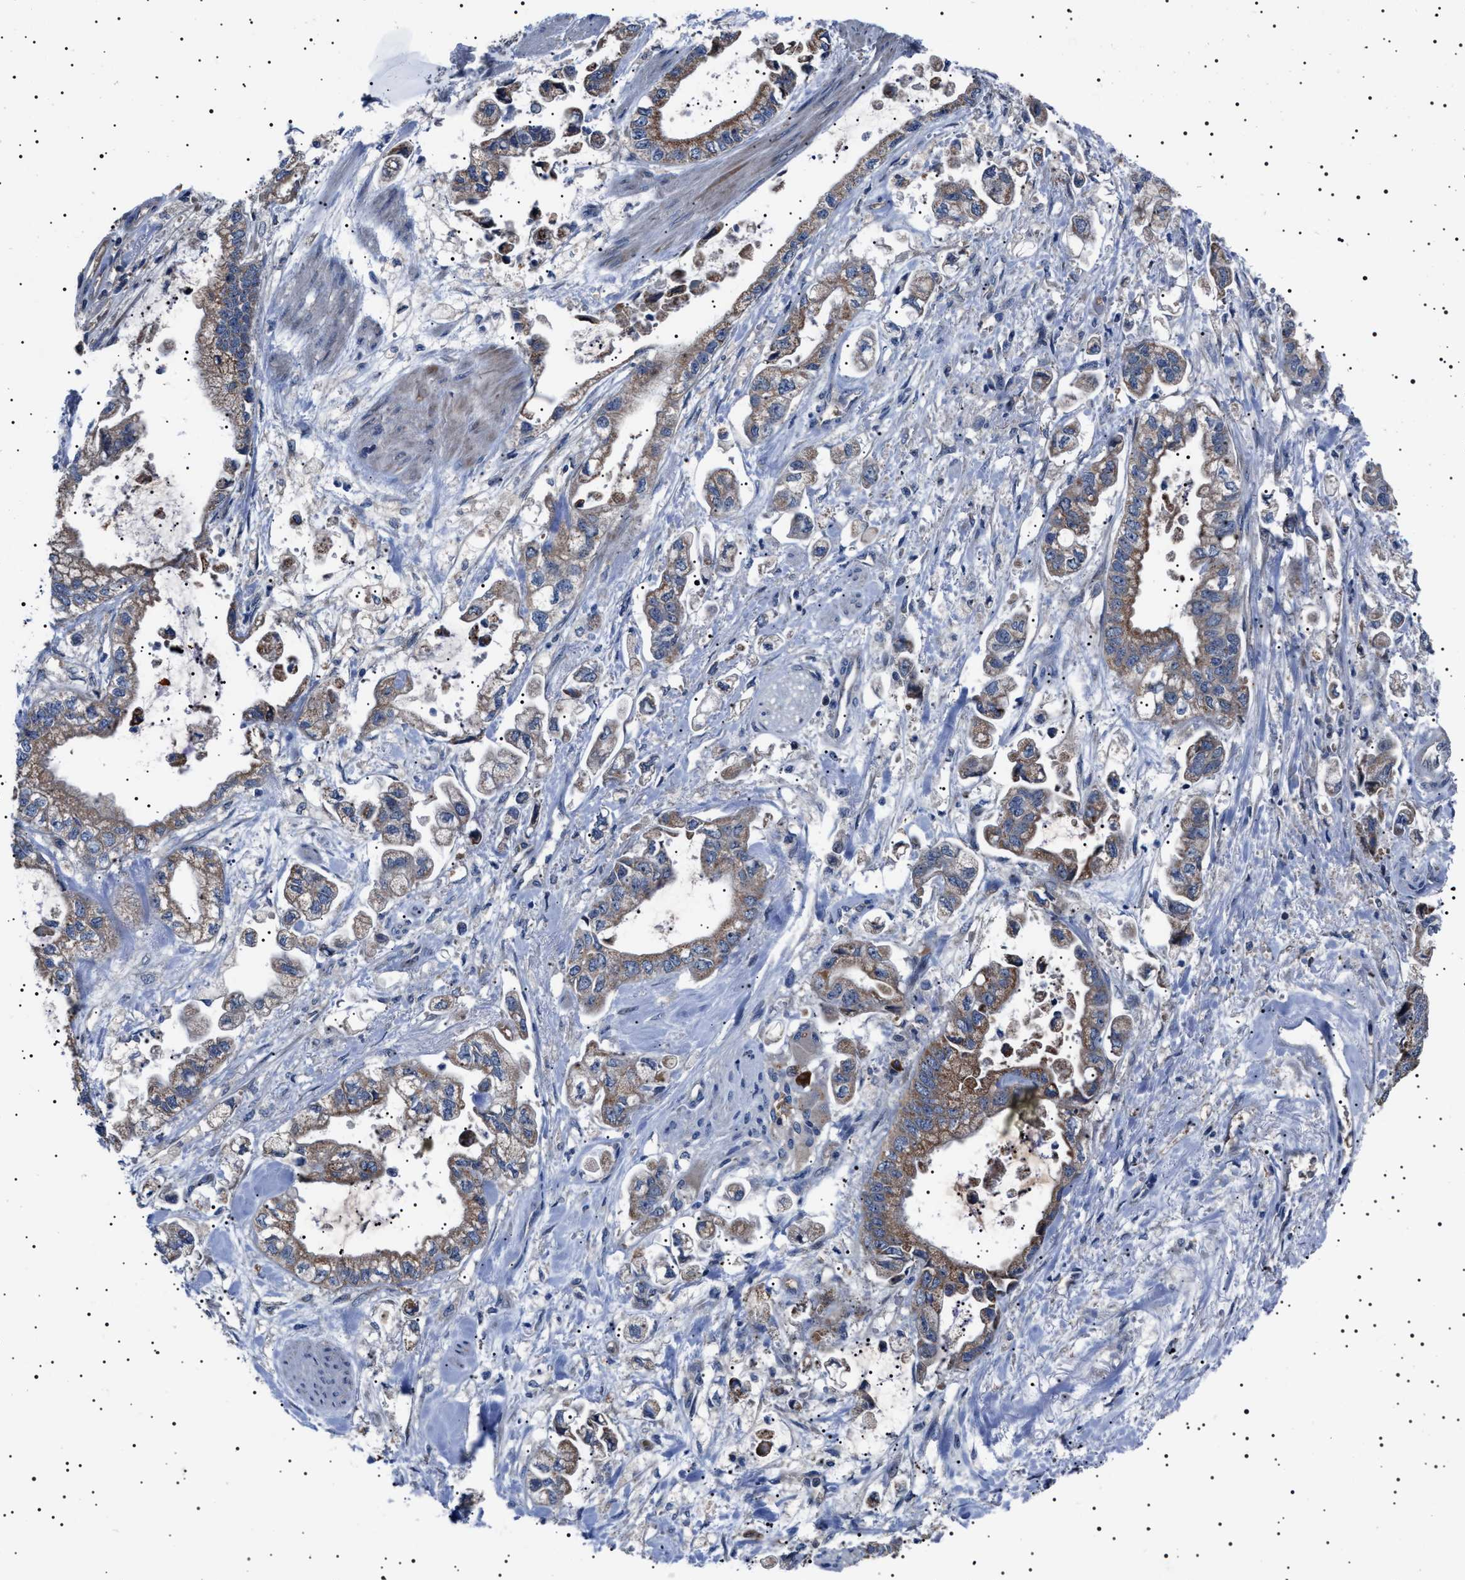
{"staining": {"intensity": "moderate", "quantity": ">75%", "location": "cytoplasmic/membranous"}, "tissue": "stomach cancer", "cell_type": "Tumor cells", "image_type": "cancer", "snomed": [{"axis": "morphology", "description": "Normal tissue, NOS"}, {"axis": "morphology", "description": "Adenocarcinoma, NOS"}, {"axis": "topography", "description": "Stomach"}], "caption": "High-power microscopy captured an immunohistochemistry (IHC) histopathology image of stomach cancer, revealing moderate cytoplasmic/membranous positivity in approximately >75% of tumor cells. (Brightfield microscopy of DAB IHC at high magnification).", "gene": "PTRH1", "patient": {"sex": "male", "age": 62}}